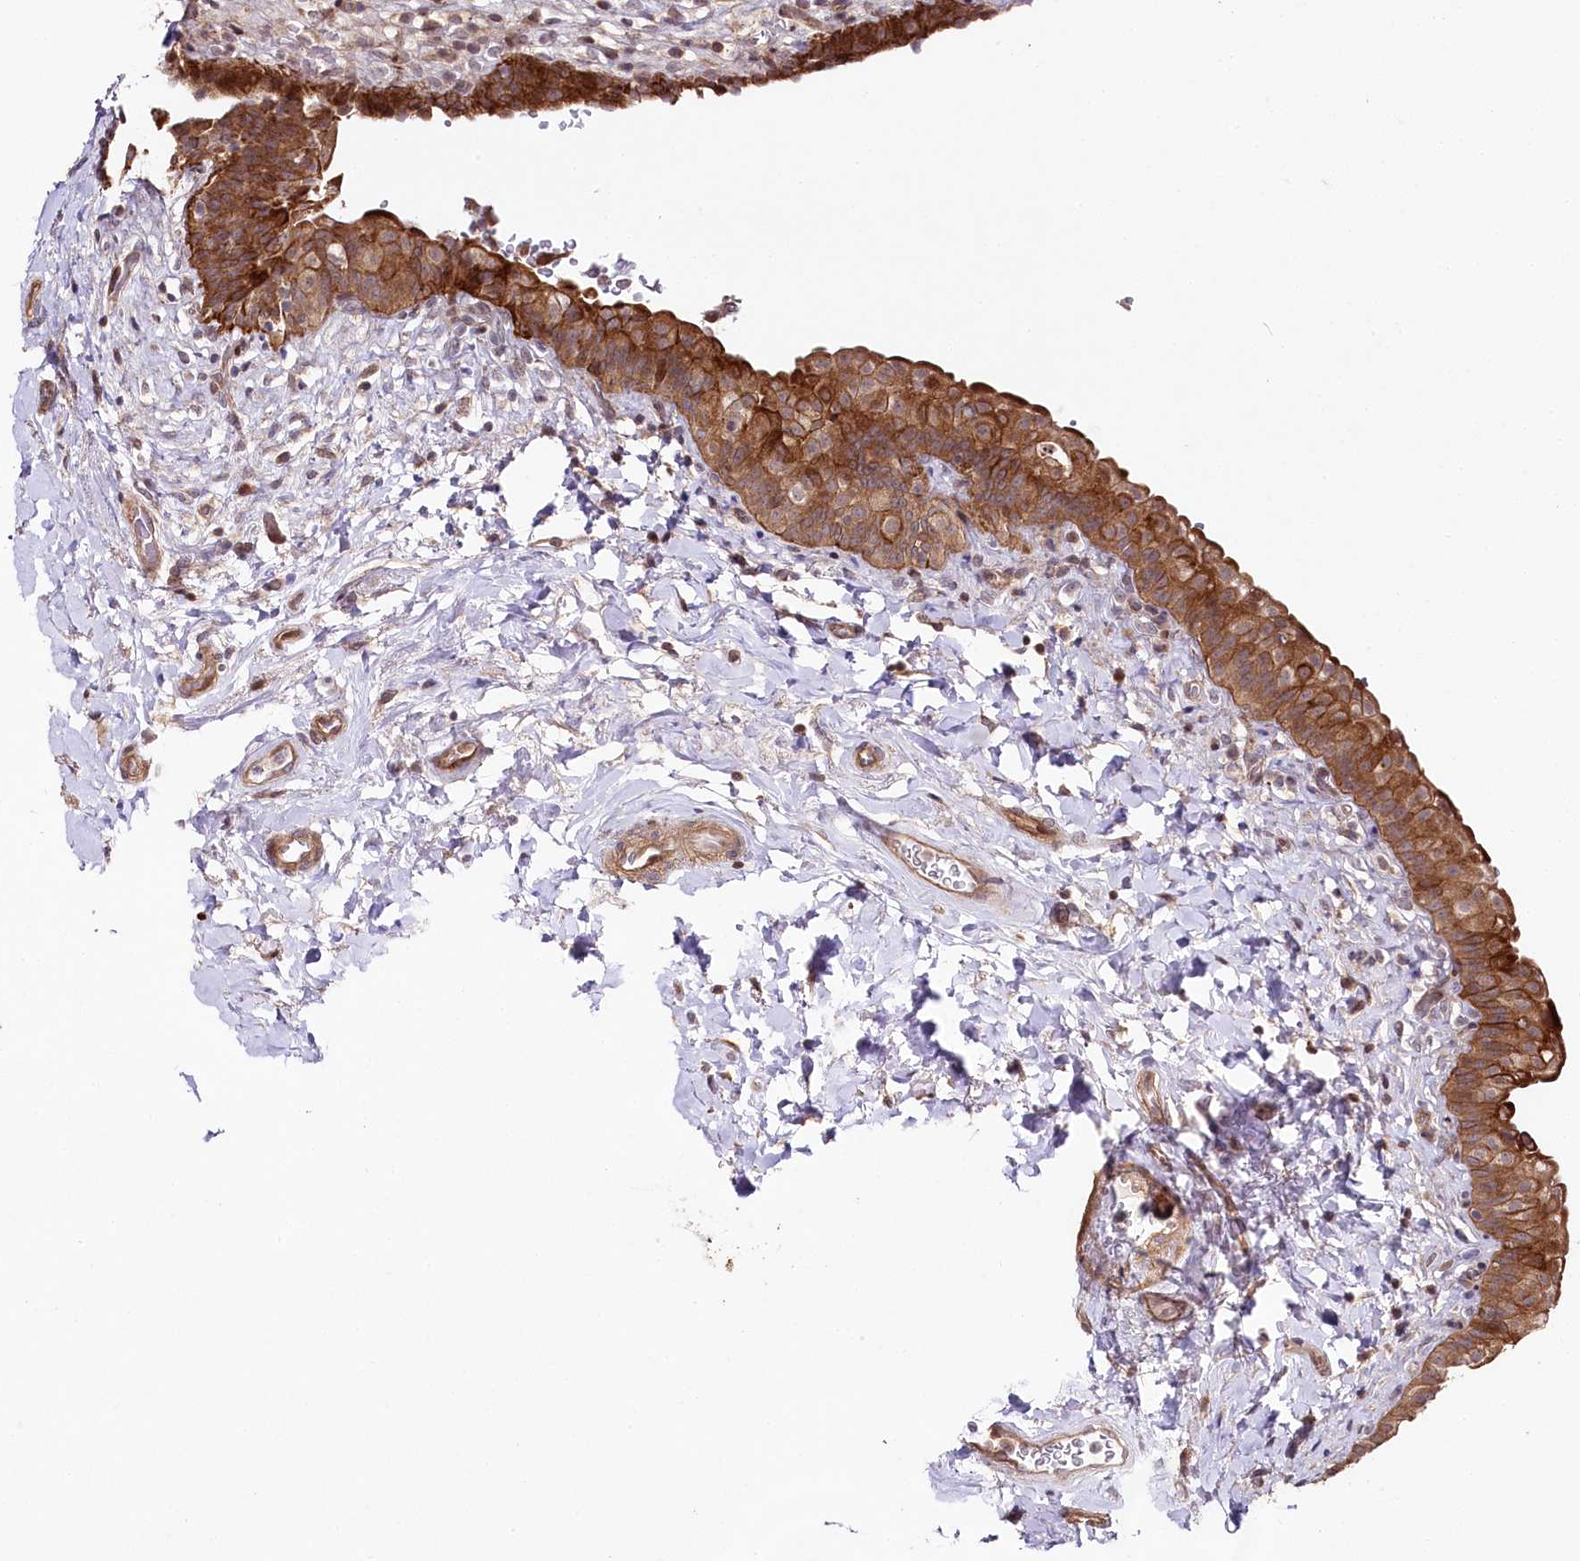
{"staining": {"intensity": "strong", "quantity": ">75%", "location": "cytoplasmic/membranous"}, "tissue": "urinary bladder", "cell_type": "Urothelial cells", "image_type": "normal", "snomed": [{"axis": "morphology", "description": "Normal tissue, NOS"}, {"axis": "topography", "description": "Urinary bladder"}], "caption": "Immunohistochemical staining of benign human urinary bladder demonstrates high levels of strong cytoplasmic/membranous positivity in about >75% of urothelial cells.", "gene": "PHLDB1", "patient": {"sex": "male", "age": 83}}